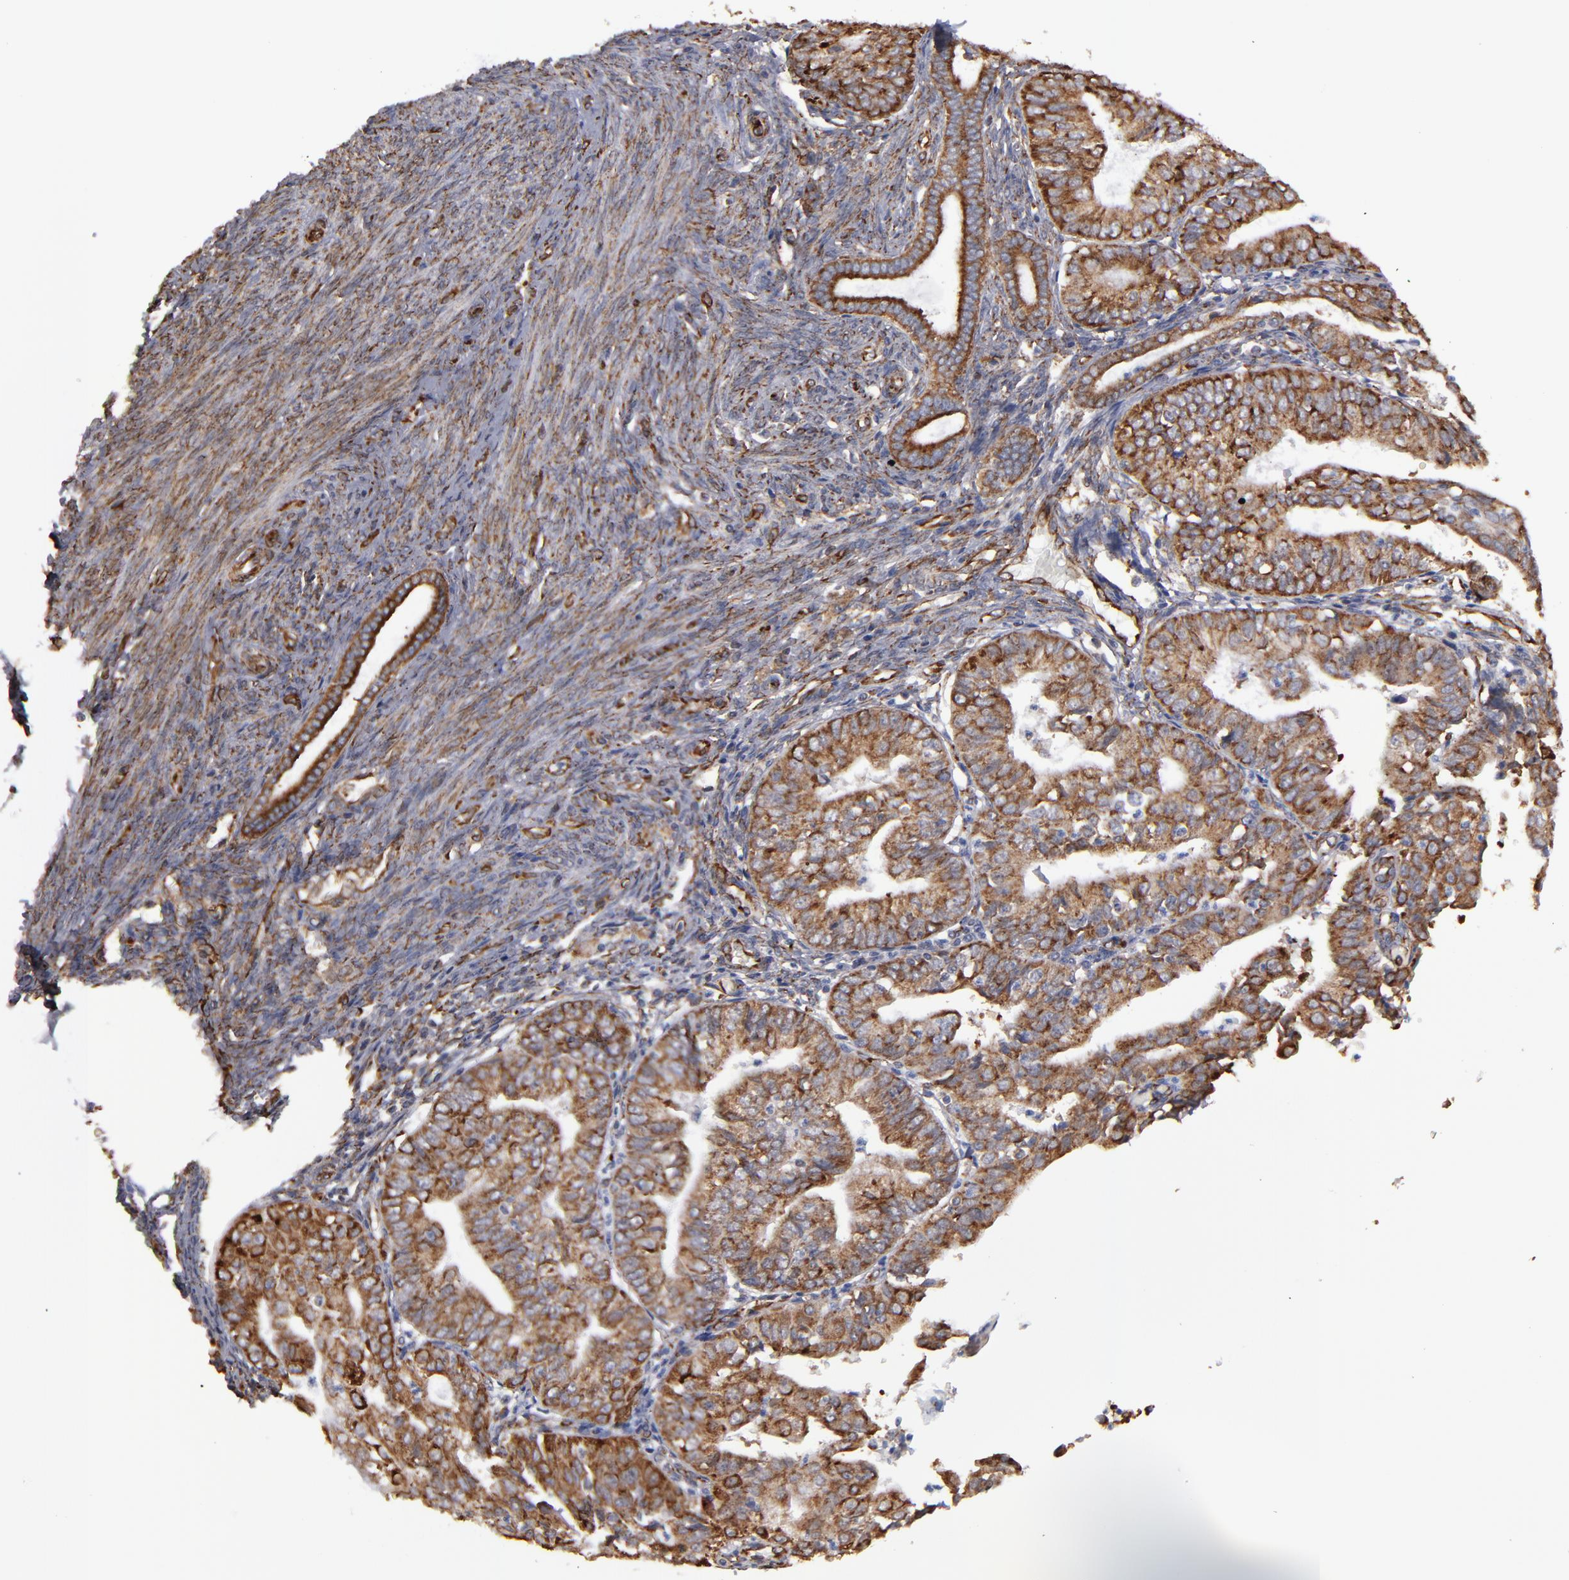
{"staining": {"intensity": "strong", "quantity": ">75%", "location": "cytoplasmic/membranous"}, "tissue": "endometrial cancer", "cell_type": "Tumor cells", "image_type": "cancer", "snomed": [{"axis": "morphology", "description": "Adenocarcinoma, NOS"}, {"axis": "topography", "description": "Endometrium"}], "caption": "This is a photomicrograph of IHC staining of endometrial adenocarcinoma, which shows strong staining in the cytoplasmic/membranous of tumor cells.", "gene": "KTN1", "patient": {"sex": "female", "age": 79}}